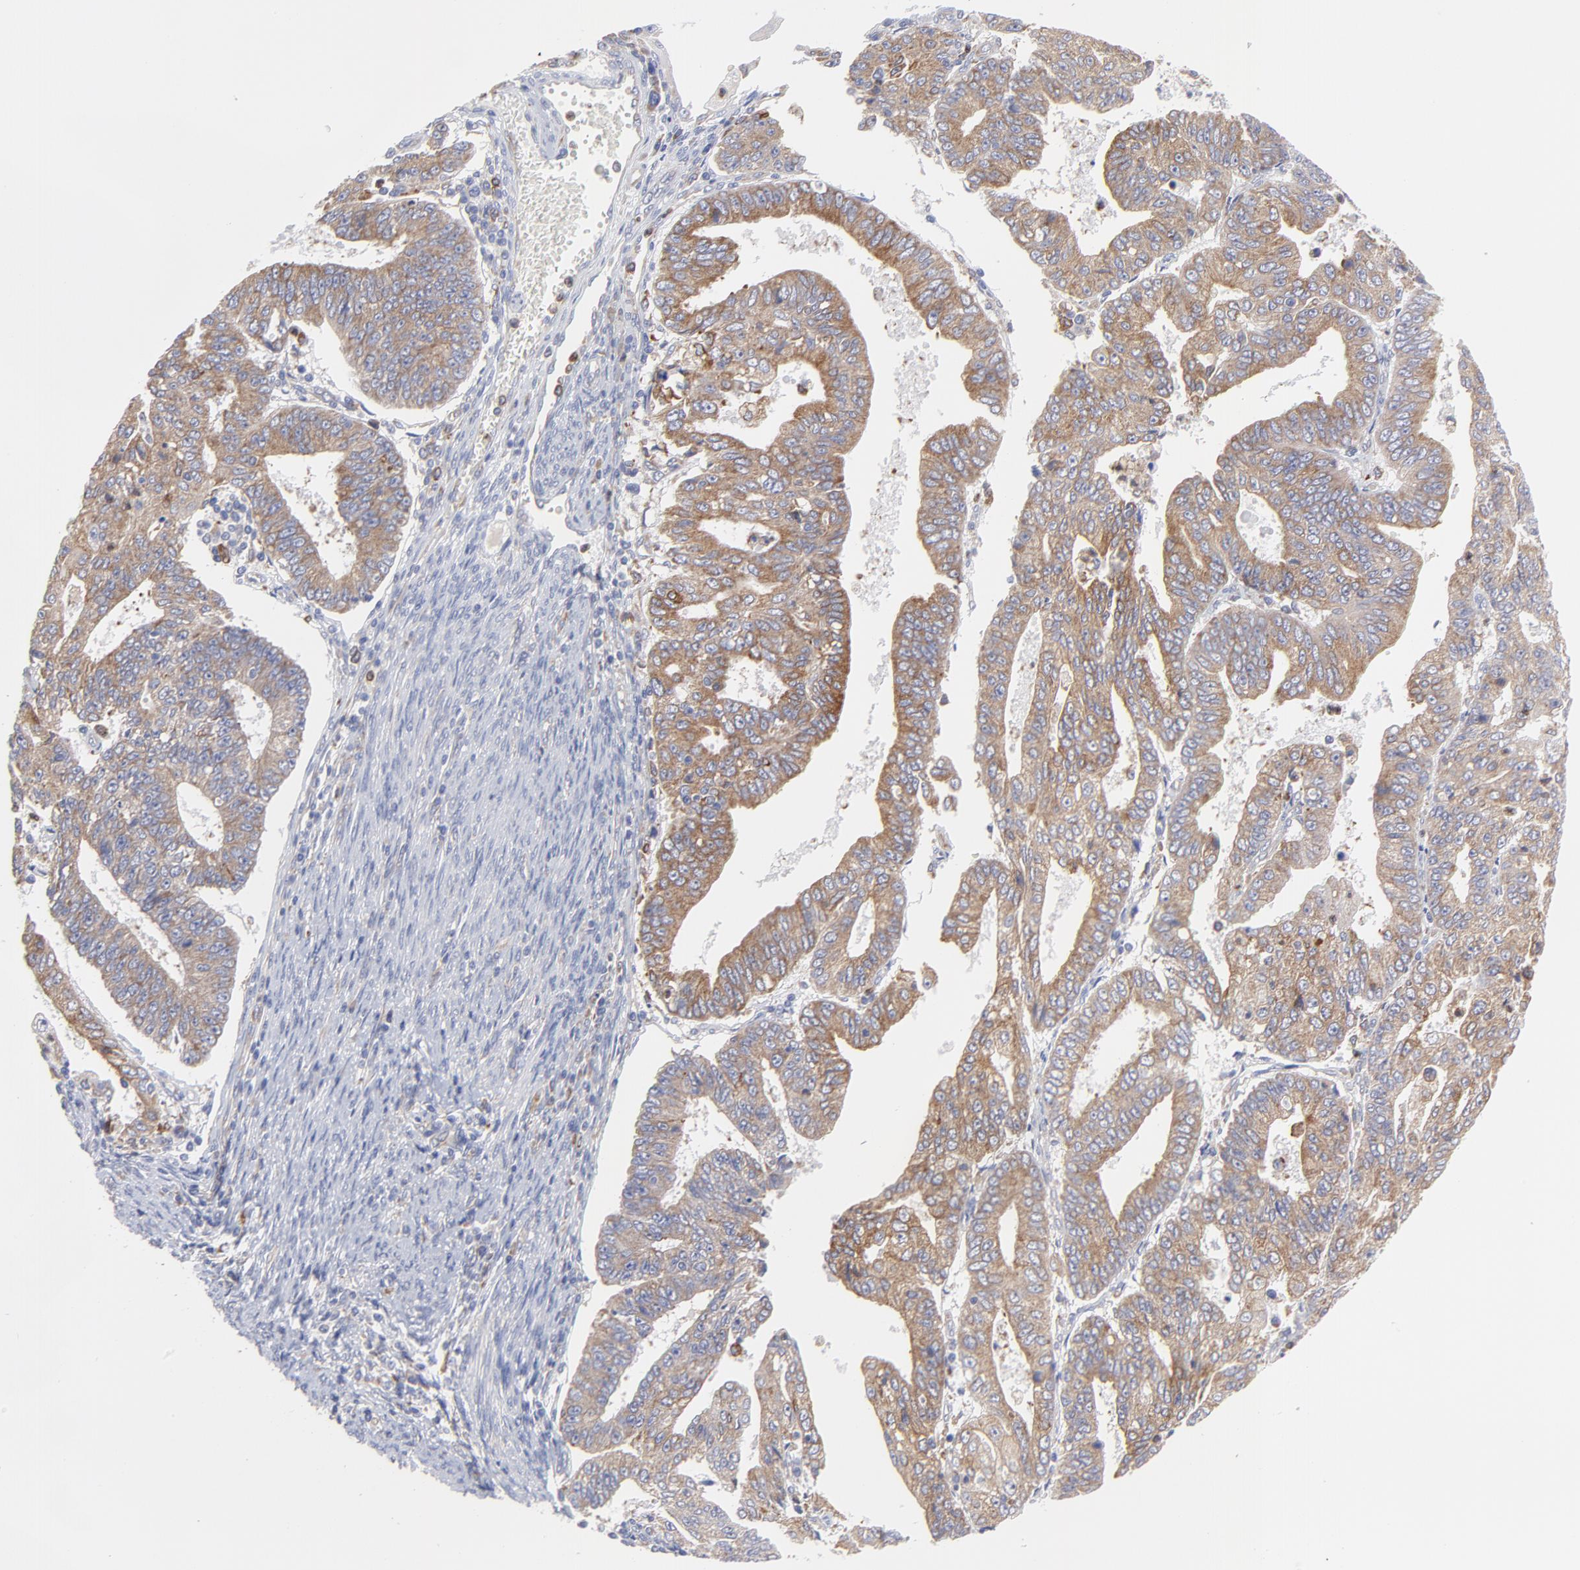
{"staining": {"intensity": "moderate", "quantity": ">75%", "location": "cytoplasmic/membranous"}, "tissue": "endometrial cancer", "cell_type": "Tumor cells", "image_type": "cancer", "snomed": [{"axis": "morphology", "description": "Adenocarcinoma, NOS"}, {"axis": "topography", "description": "Endometrium"}], "caption": "Endometrial adenocarcinoma stained with a brown dye demonstrates moderate cytoplasmic/membranous positive expression in about >75% of tumor cells.", "gene": "MOSPD2", "patient": {"sex": "female", "age": 56}}